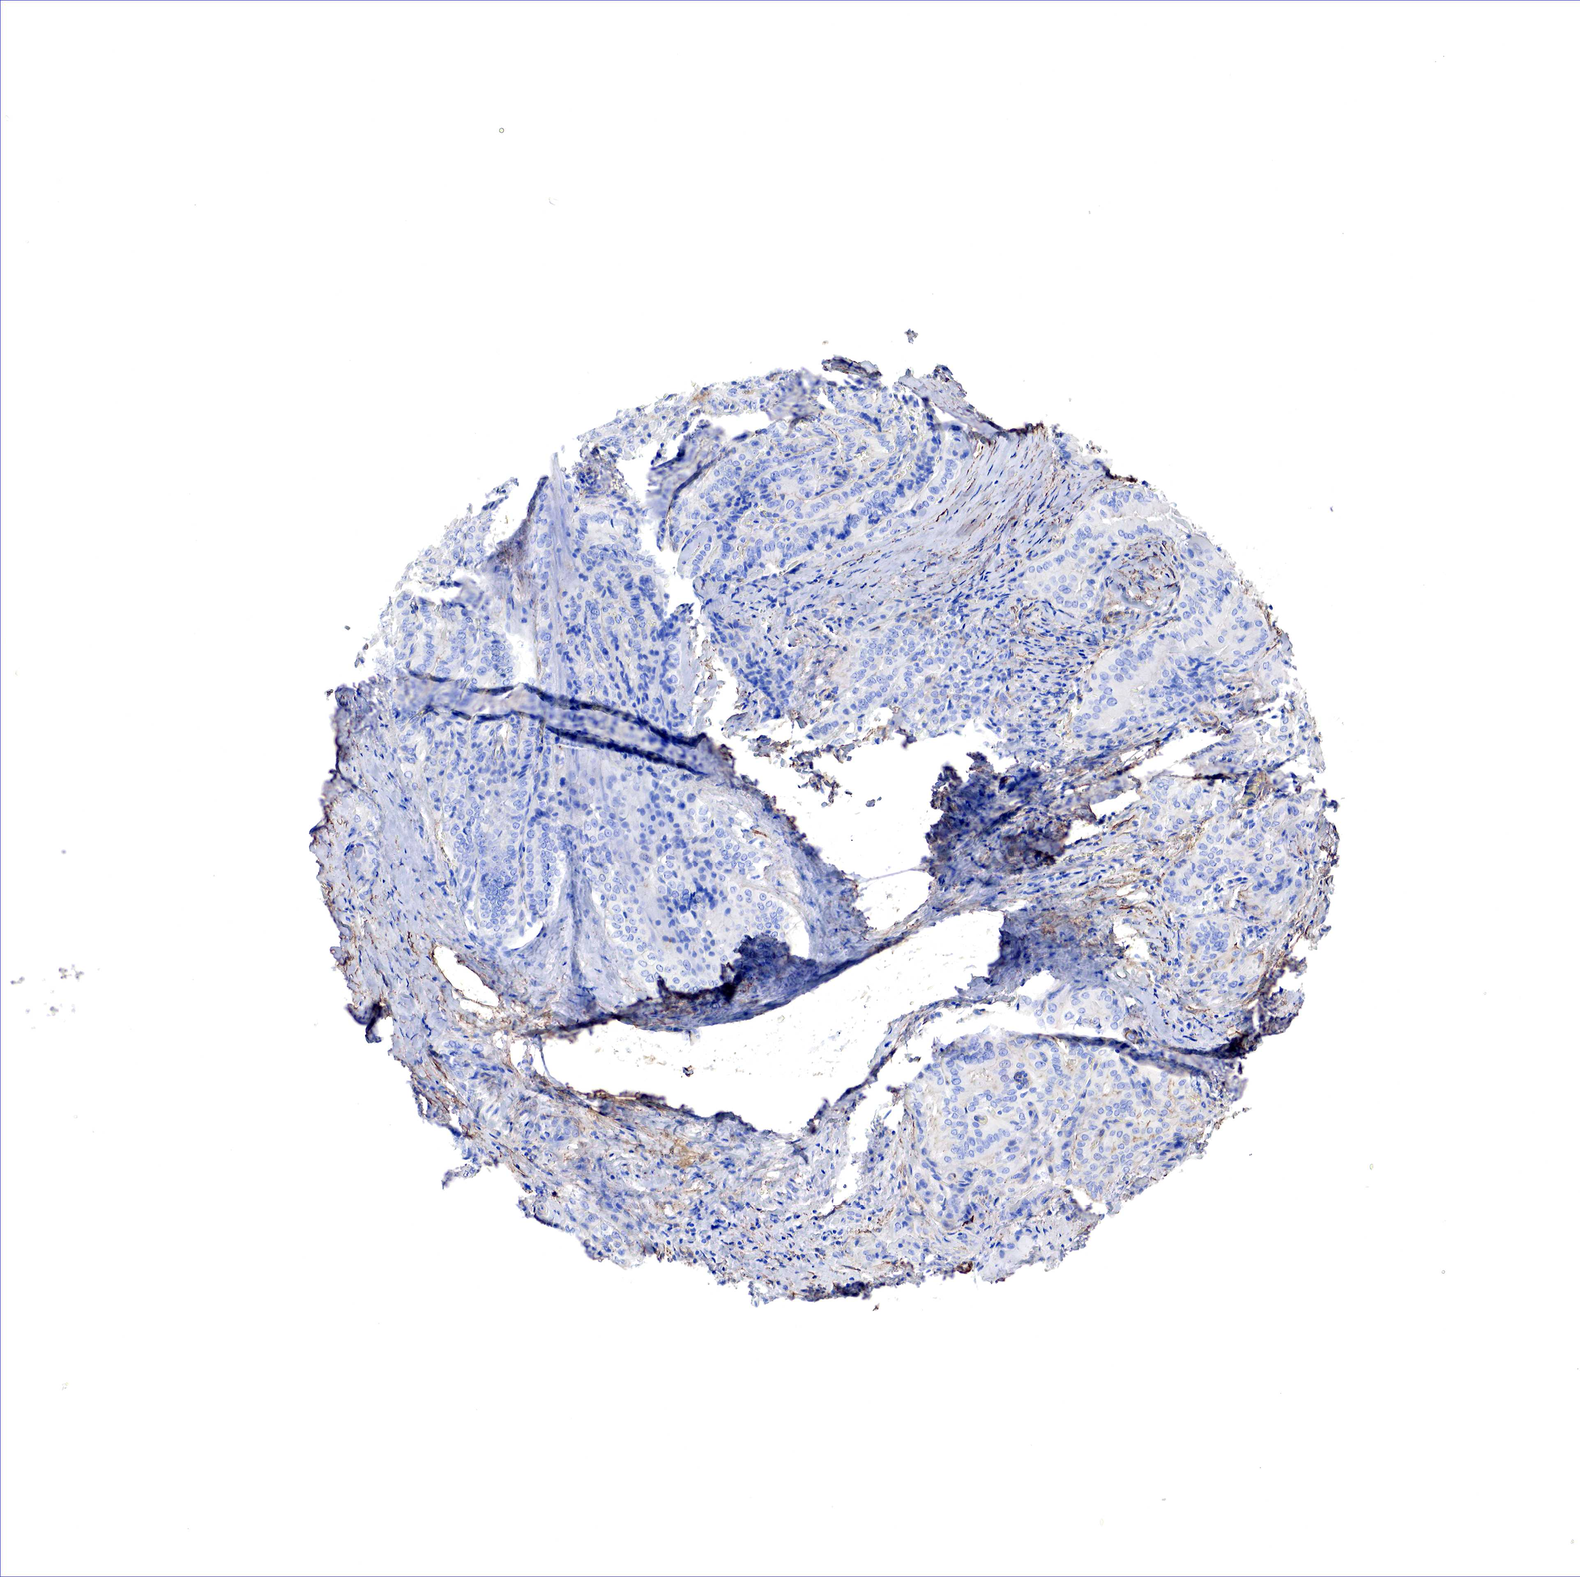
{"staining": {"intensity": "negative", "quantity": "none", "location": "none"}, "tissue": "thyroid cancer", "cell_type": "Tumor cells", "image_type": "cancer", "snomed": [{"axis": "morphology", "description": "Papillary adenocarcinoma, NOS"}, {"axis": "topography", "description": "Thyroid gland"}], "caption": "Protein analysis of thyroid cancer (papillary adenocarcinoma) reveals no significant expression in tumor cells.", "gene": "TPM1", "patient": {"sex": "female", "age": 71}}